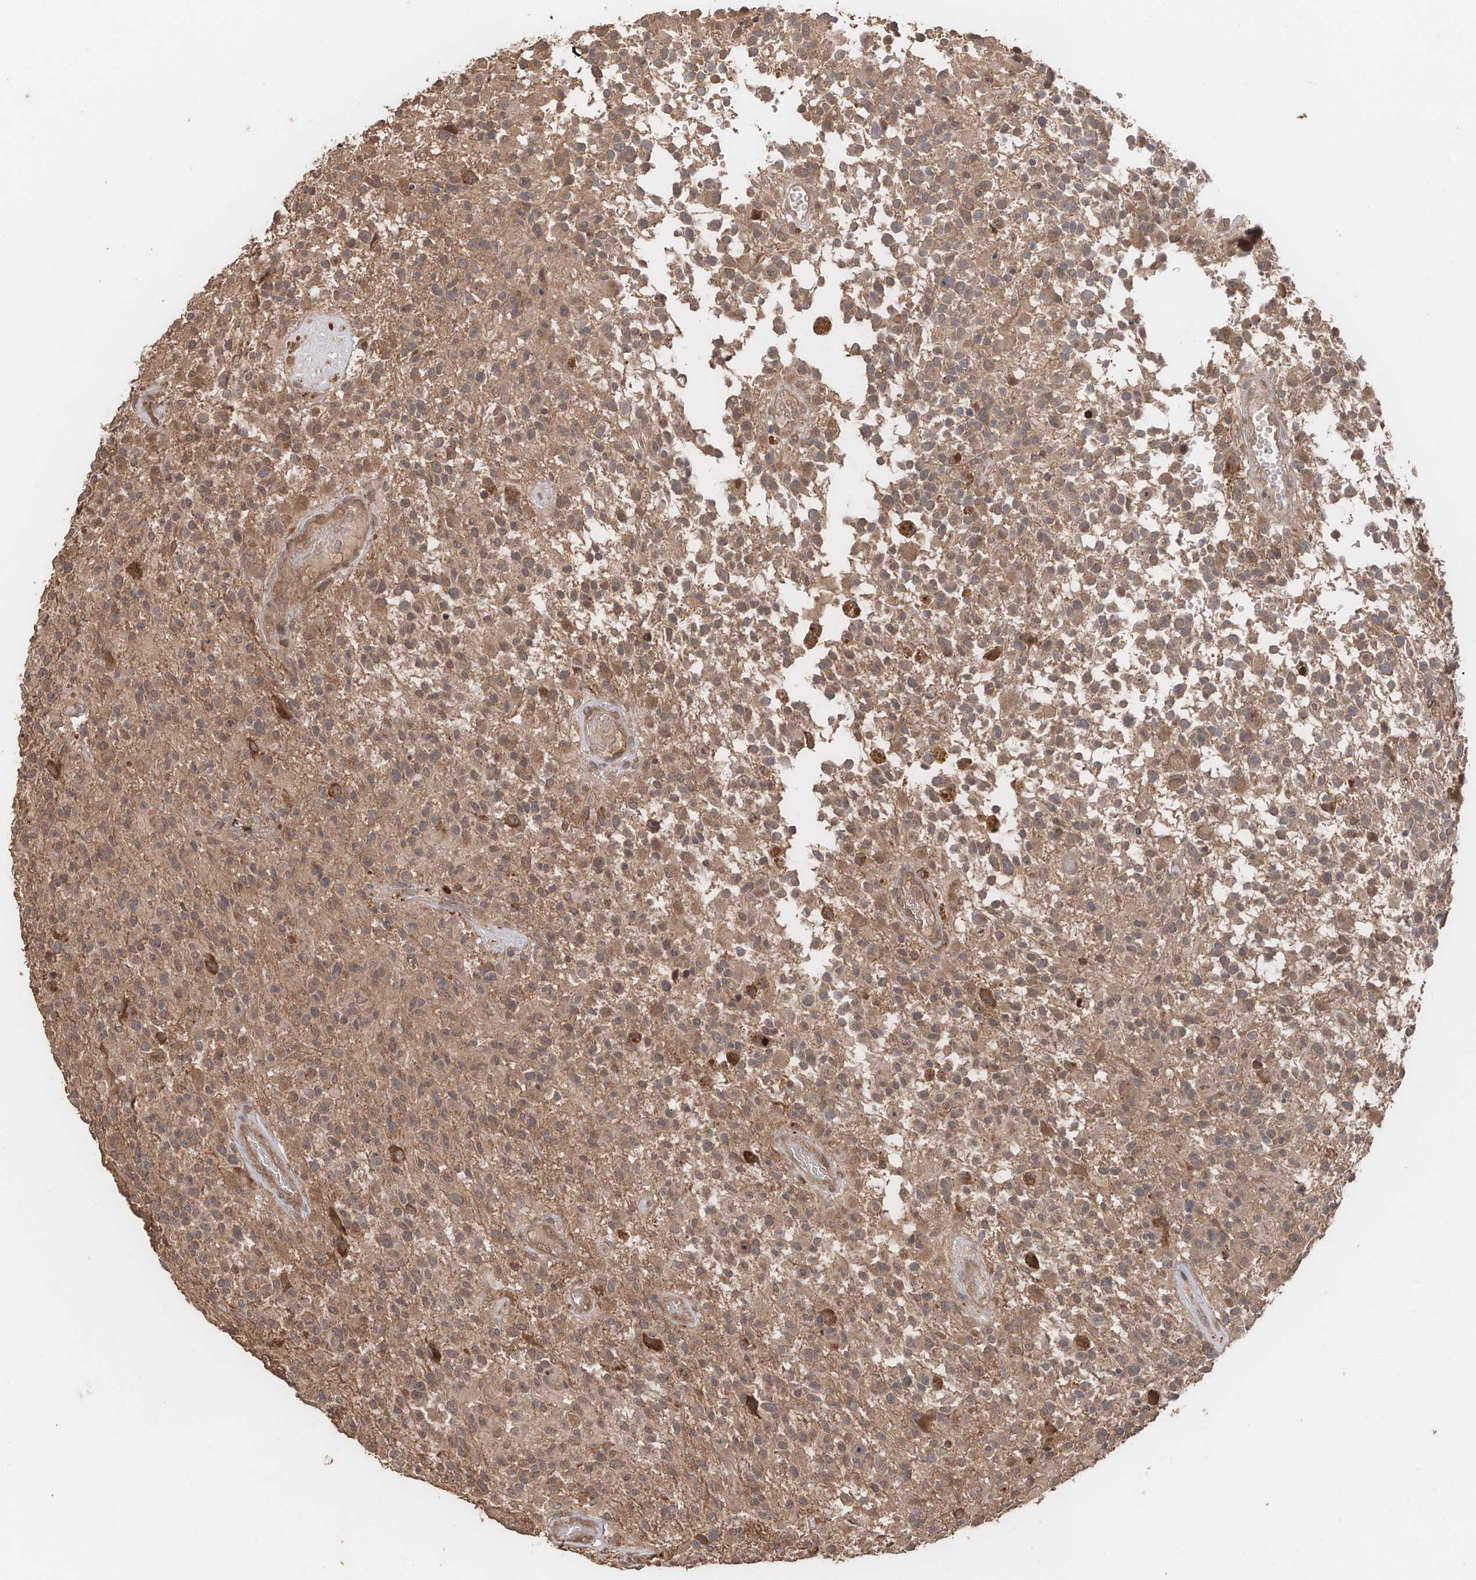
{"staining": {"intensity": "weak", "quantity": ">75%", "location": "cytoplasmic/membranous"}, "tissue": "glioma", "cell_type": "Tumor cells", "image_type": "cancer", "snomed": [{"axis": "morphology", "description": "Glioma, malignant, High grade"}, {"axis": "morphology", "description": "Glioblastoma, NOS"}, {"axis": "topography", "description": "Brain"}], "caption": "IHC staining of malignant glioma (high-grade), which shows low levels of weak cytoplasmic/membranous staining in approximately >75% of tumor cells indicating weak cytoplasmic/membranous protein staining. The staining was performed using DAB (3,3'-diaminobenzidine) (brown) for protein detection and nuclei were counterstained in hematoxylin (blue).", "gene": "FAM135A", "patient": {"sex": "male", "age": 60}}